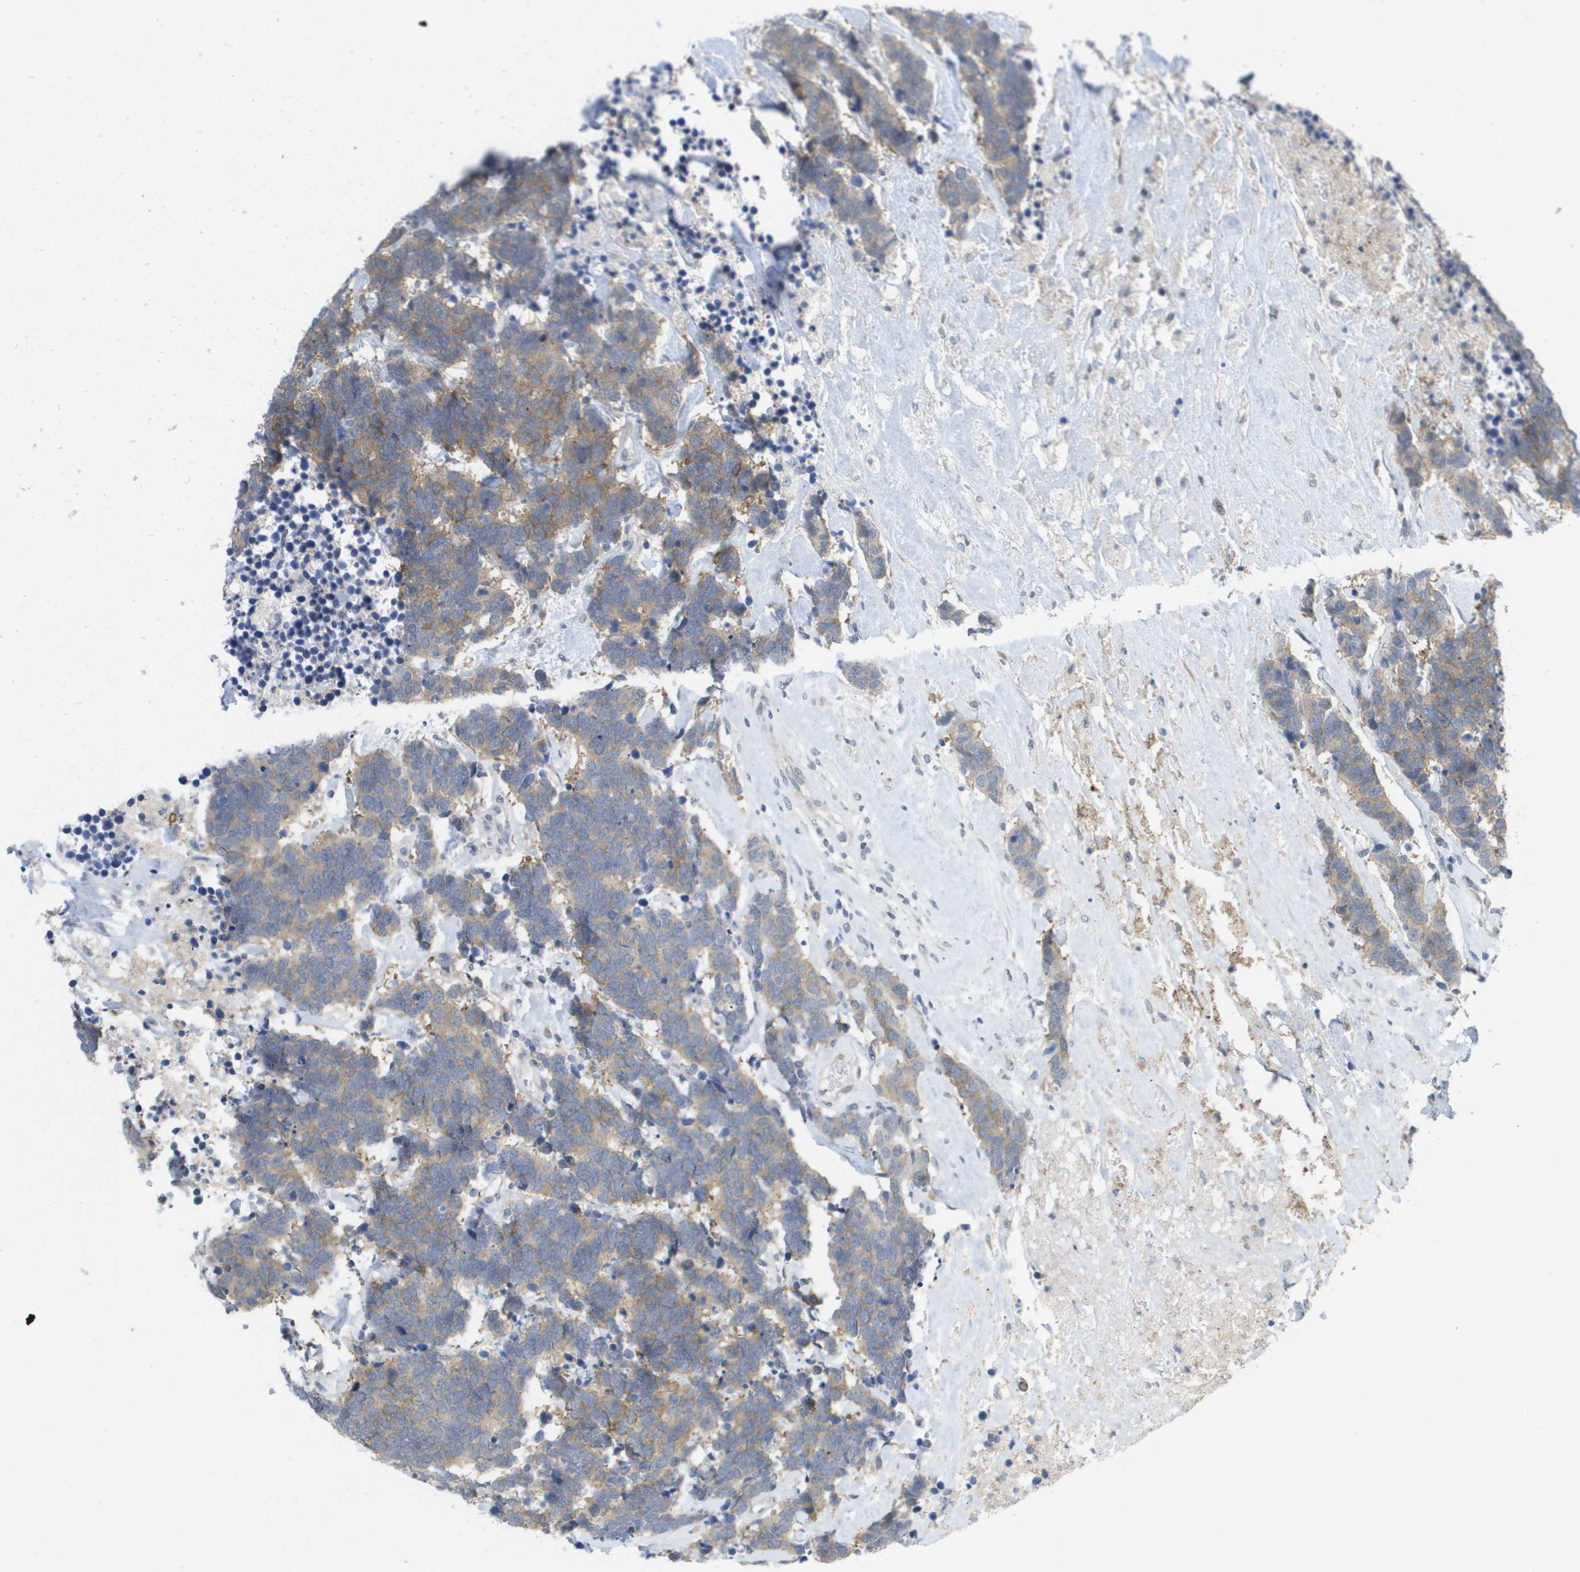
{"staining": {"intensity": "moderate", "quantity": "25%-75%", "location": "cytoplasmic/membranous"}, "tissue": "carcinoid", "cell_type": "Tumor cells", "image_type": "cancer", "snomed": [{"axis": "morphology", "description": "Carcinoma, NOS"}, {"axis": "morphology", "description": "Carcinoid, malignant, NOS"}, {"axis": "topography", "description": "Urinary bladder"}], "caption": "This histopathology image demonstrates carcinoid (malignant) stained with IHC to label a protein in brown. The cytoplasmic/membranous of tumor cells show moderate positivity for the protein. Nuclei are counter-stained blue.", "gene": "MARCHF8", "patient": {"sex": "male", "age": 57}}